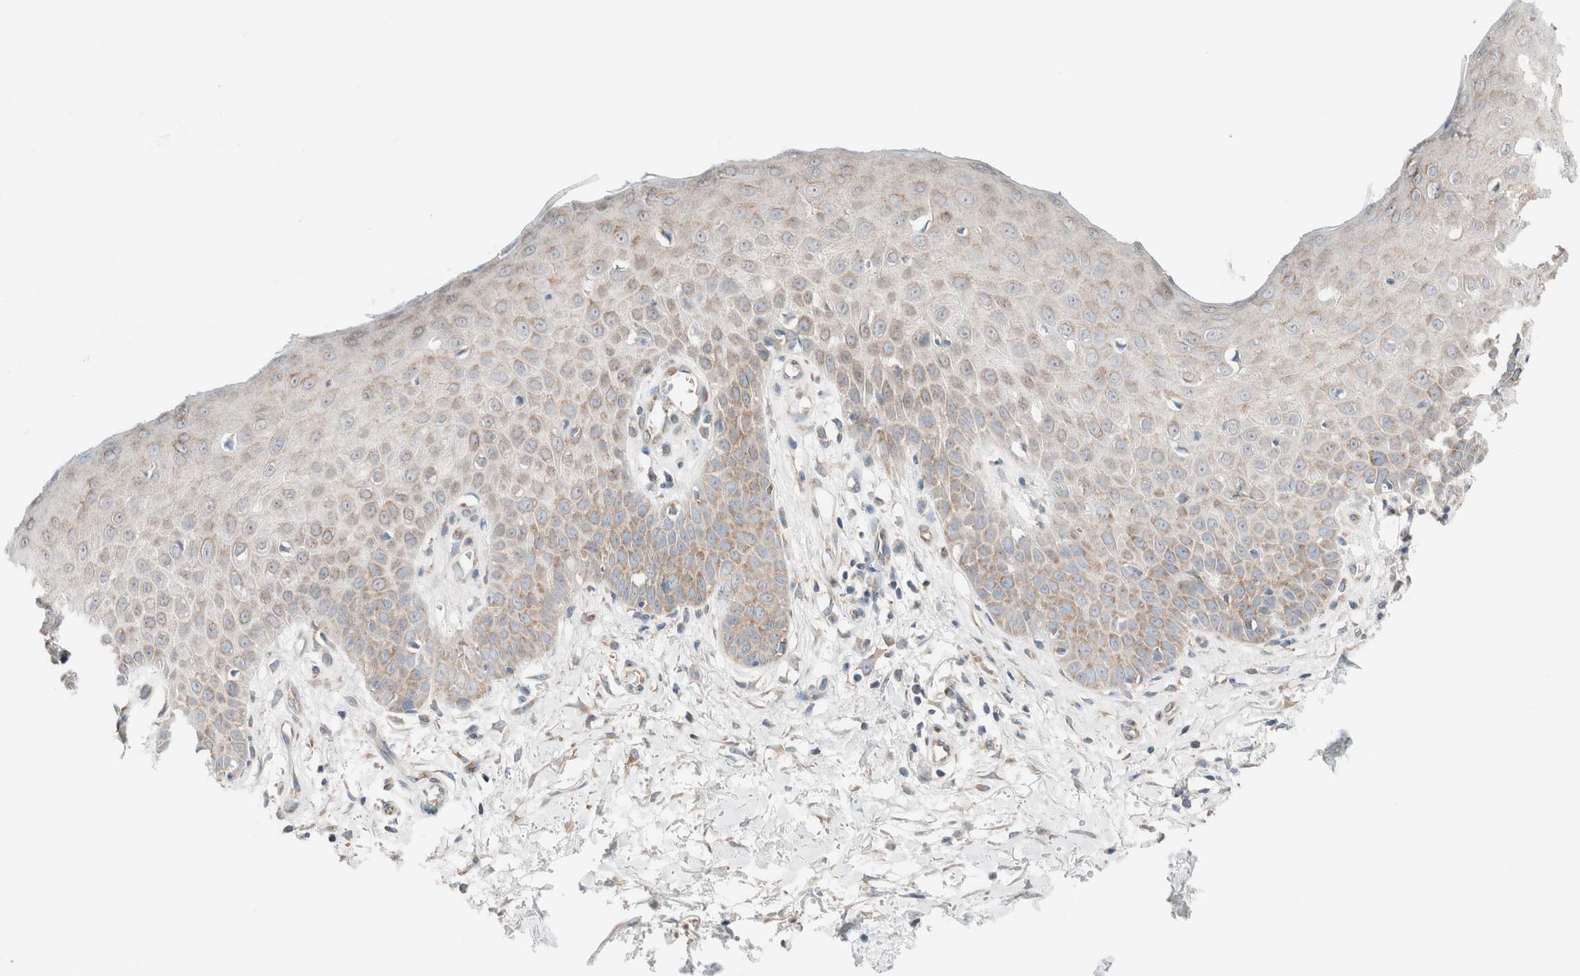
{"staining": {"intensity": "weak", "quantity": "25%-75%", "location": "cytoplasmic/membranous"}, "tissue": "skin", "cell_type": "Fibroblasts", "image_type": "normal", "snomed": [{"axis": "morphology", "description": "Normal tissue, NOS"}, {"axis": "morphology", "description": "Inflammation, NOS"}, {"axis": "topography", "description": "Skin"}], "caption": "This photomicrograph demonstrates benign skin stained with IHC to label a protein in brown. The cytoplasmic/membranous of fibroblasts show weak positivity for the protein. Nuclei are counter-stained blue.", "gene": "CASC3", "patient": {"sex": "female", "age": 44}}